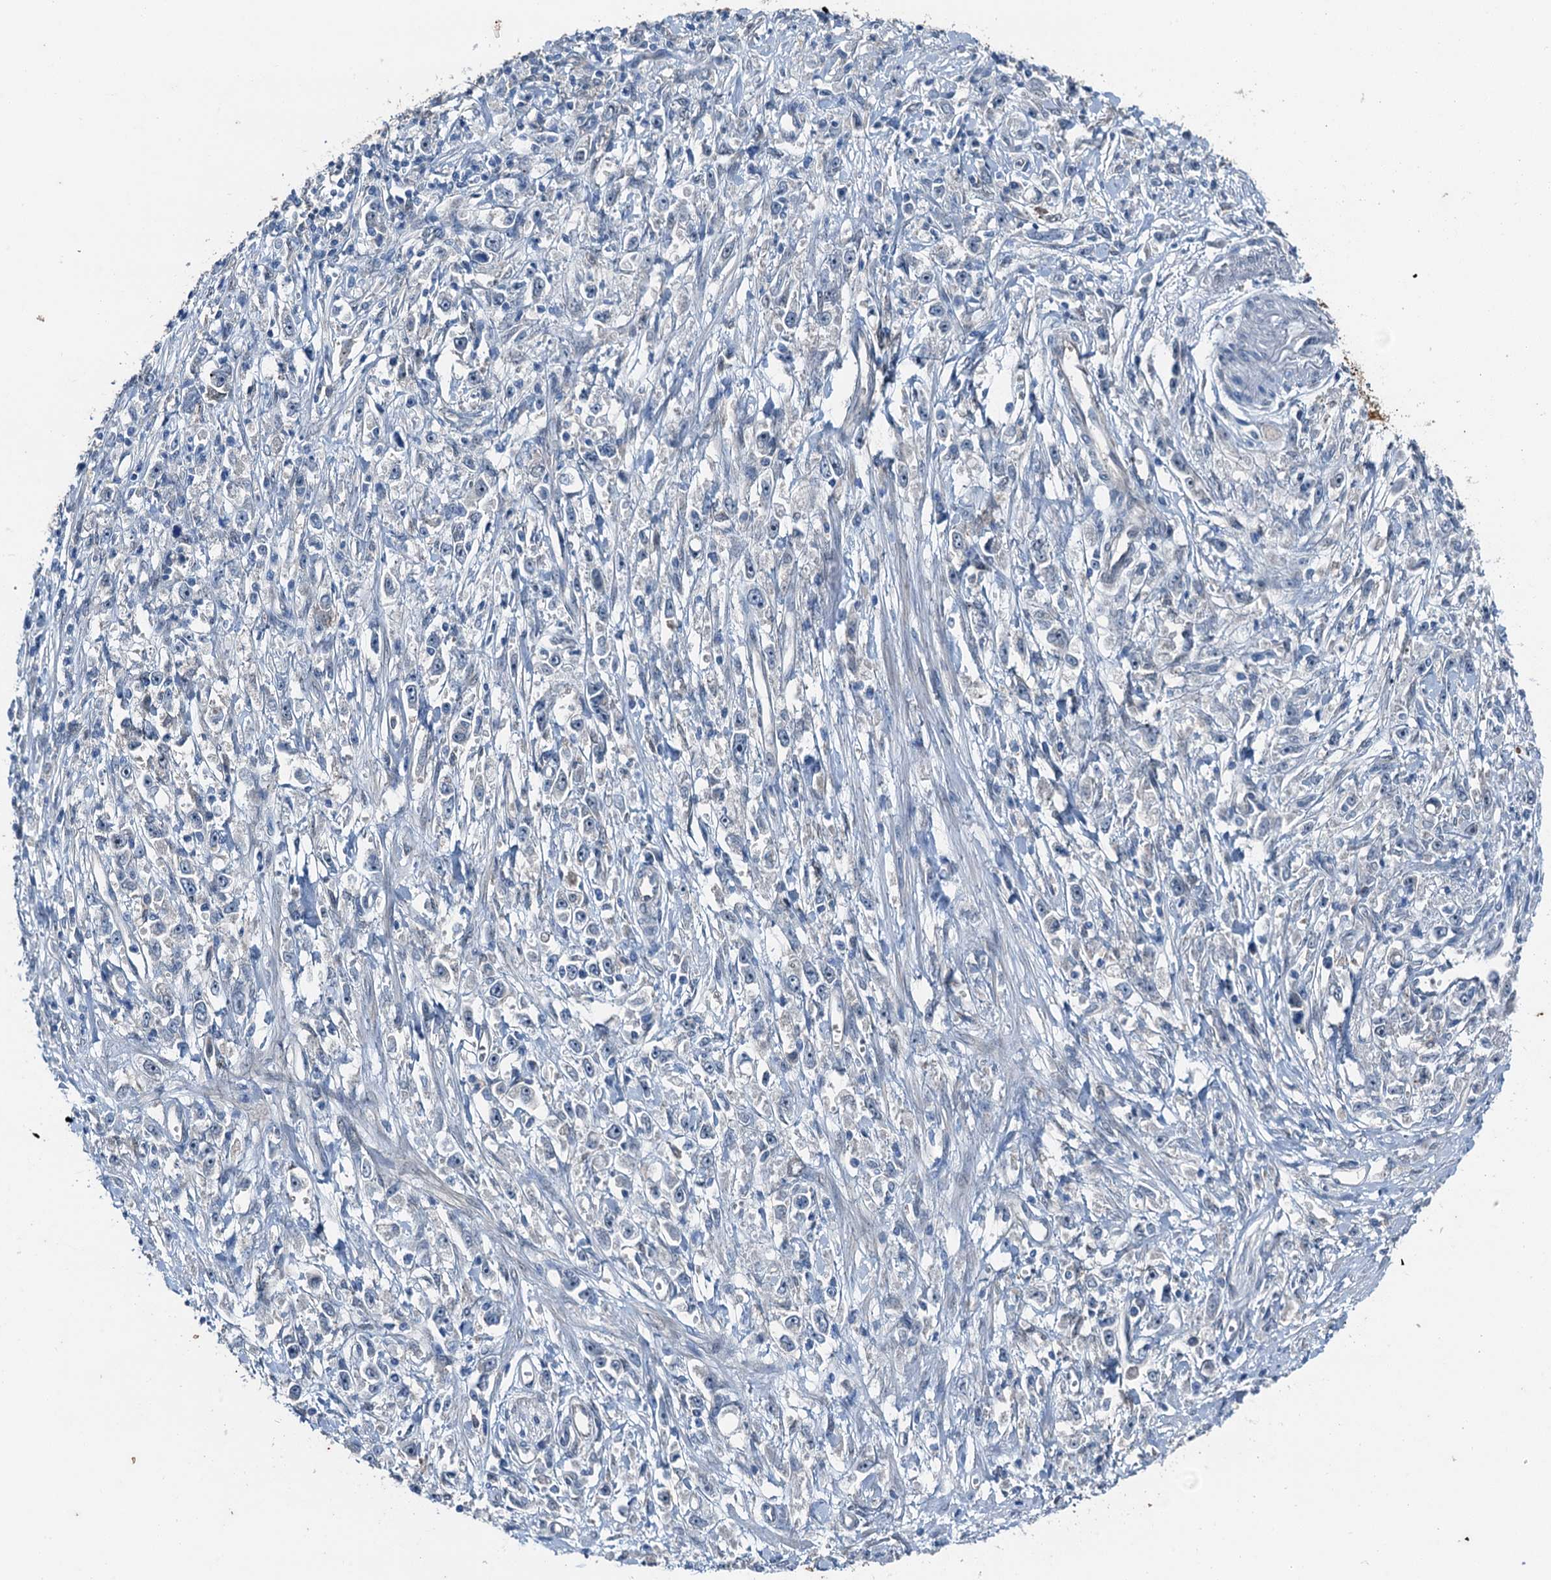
{"staining": {"intensity": "negative", "quantity": "none", "location": "none"}, "tissue": "stomach cancer", "cell_type": "Tumor cells", "image_type": "cancer", "snomed": [{"axis": "morphology", "description": "Adenocarcinoma, NOS"}, {"axis": "topography", "description": "Stomach"}], "caption": "This is an immunohistochemistry (IHC) image of human stomach cancer. There is no staining in tumor cells.", "gene": "RNH1", "patient": {"sex": "female", "age": 59}}